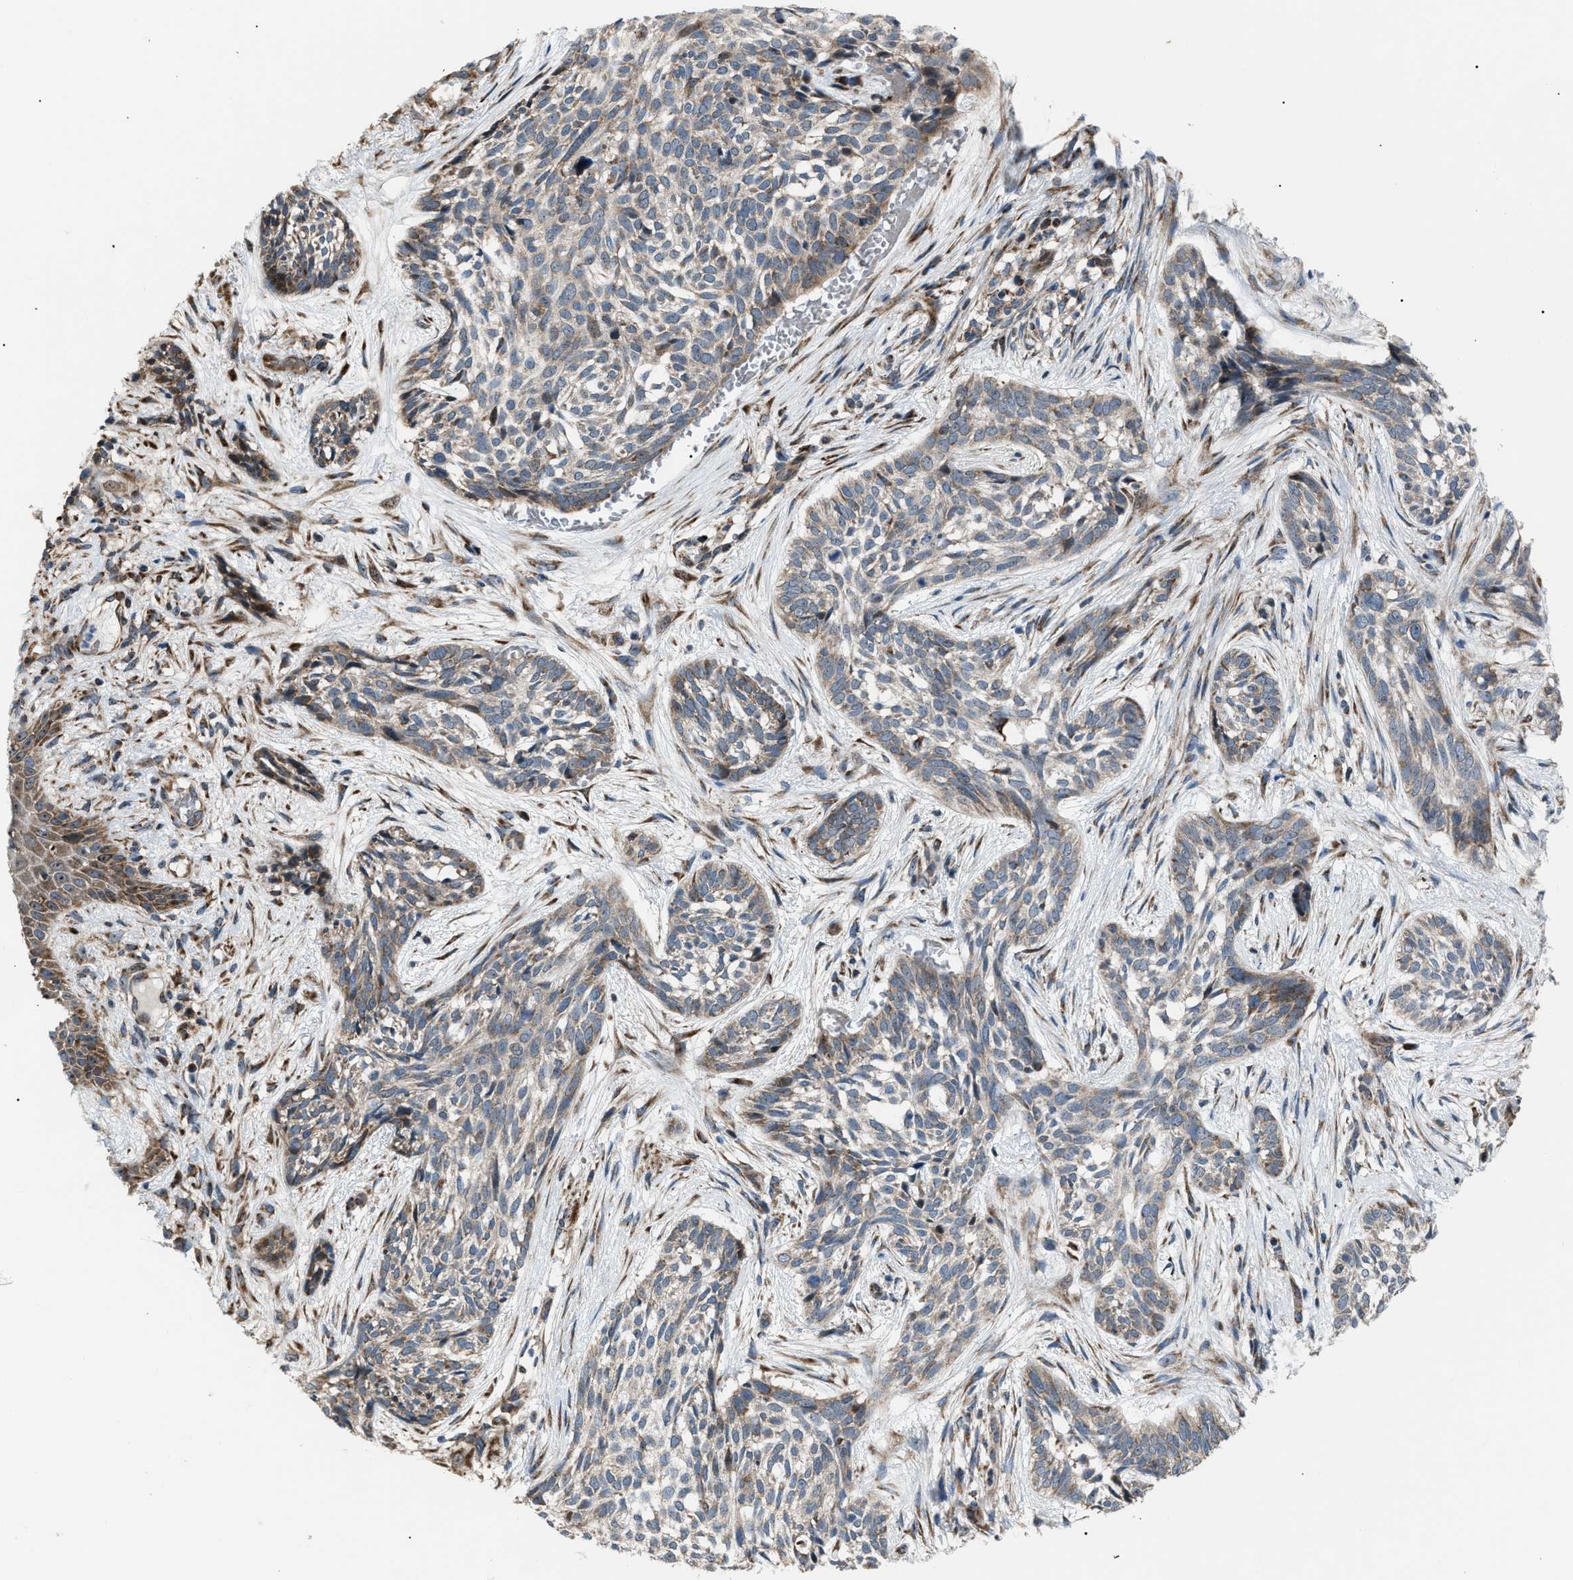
{"staining": {"intensity": "weak", "quantity": "25%-75%", "location": "cytoplasmic/membranous"}, "tissue": "skin cancer", "cell_type": "Tumor cells", "image_type": "cancer", "snomed": [{"axis": "morphology", "description": "Basal cell carcinoma"}, {"axis": "topography", "description": "Skin"}], "caption": "IHC image of human basal cell carcinoma (skin) stained for a protein (brown), which reveals low levels of weak cytoplasmic/membranous staining in about 25%-75% of tumor cells.", "gene": "AGO2", "patient": {"sex": "female", "age": 88}}